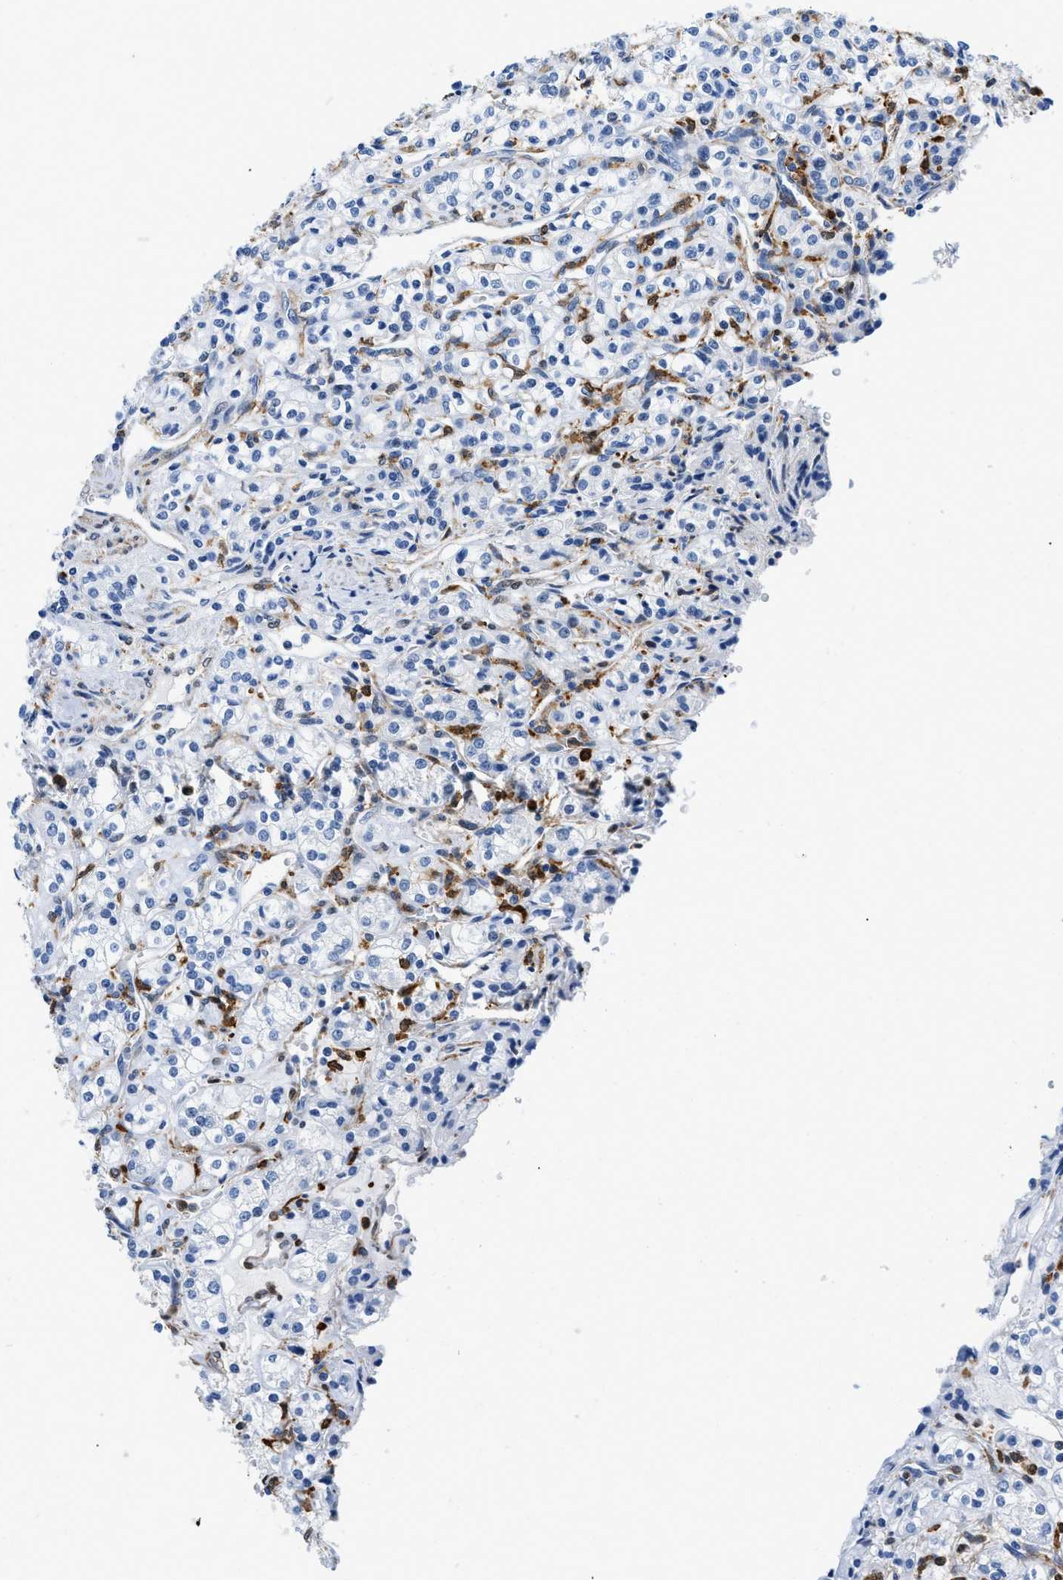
{"staining": {"intensity": "negative", "quantity": "none", "location": "none"}, "tissue": "renal cancer", "cell_type": "Tumor cells", "image_type": "cancer", "snomed": [{"axis": "morphology", "description": "Adenocarcinoma, NOS"}, {"axis": "topography", "description": "Kidney"}], "caption": "A histopathology image of human renal adenocarcinoma is negative for staining in tumor cells.", "gene": "GSN", "patient": {"sex": "male", "age": 77}}